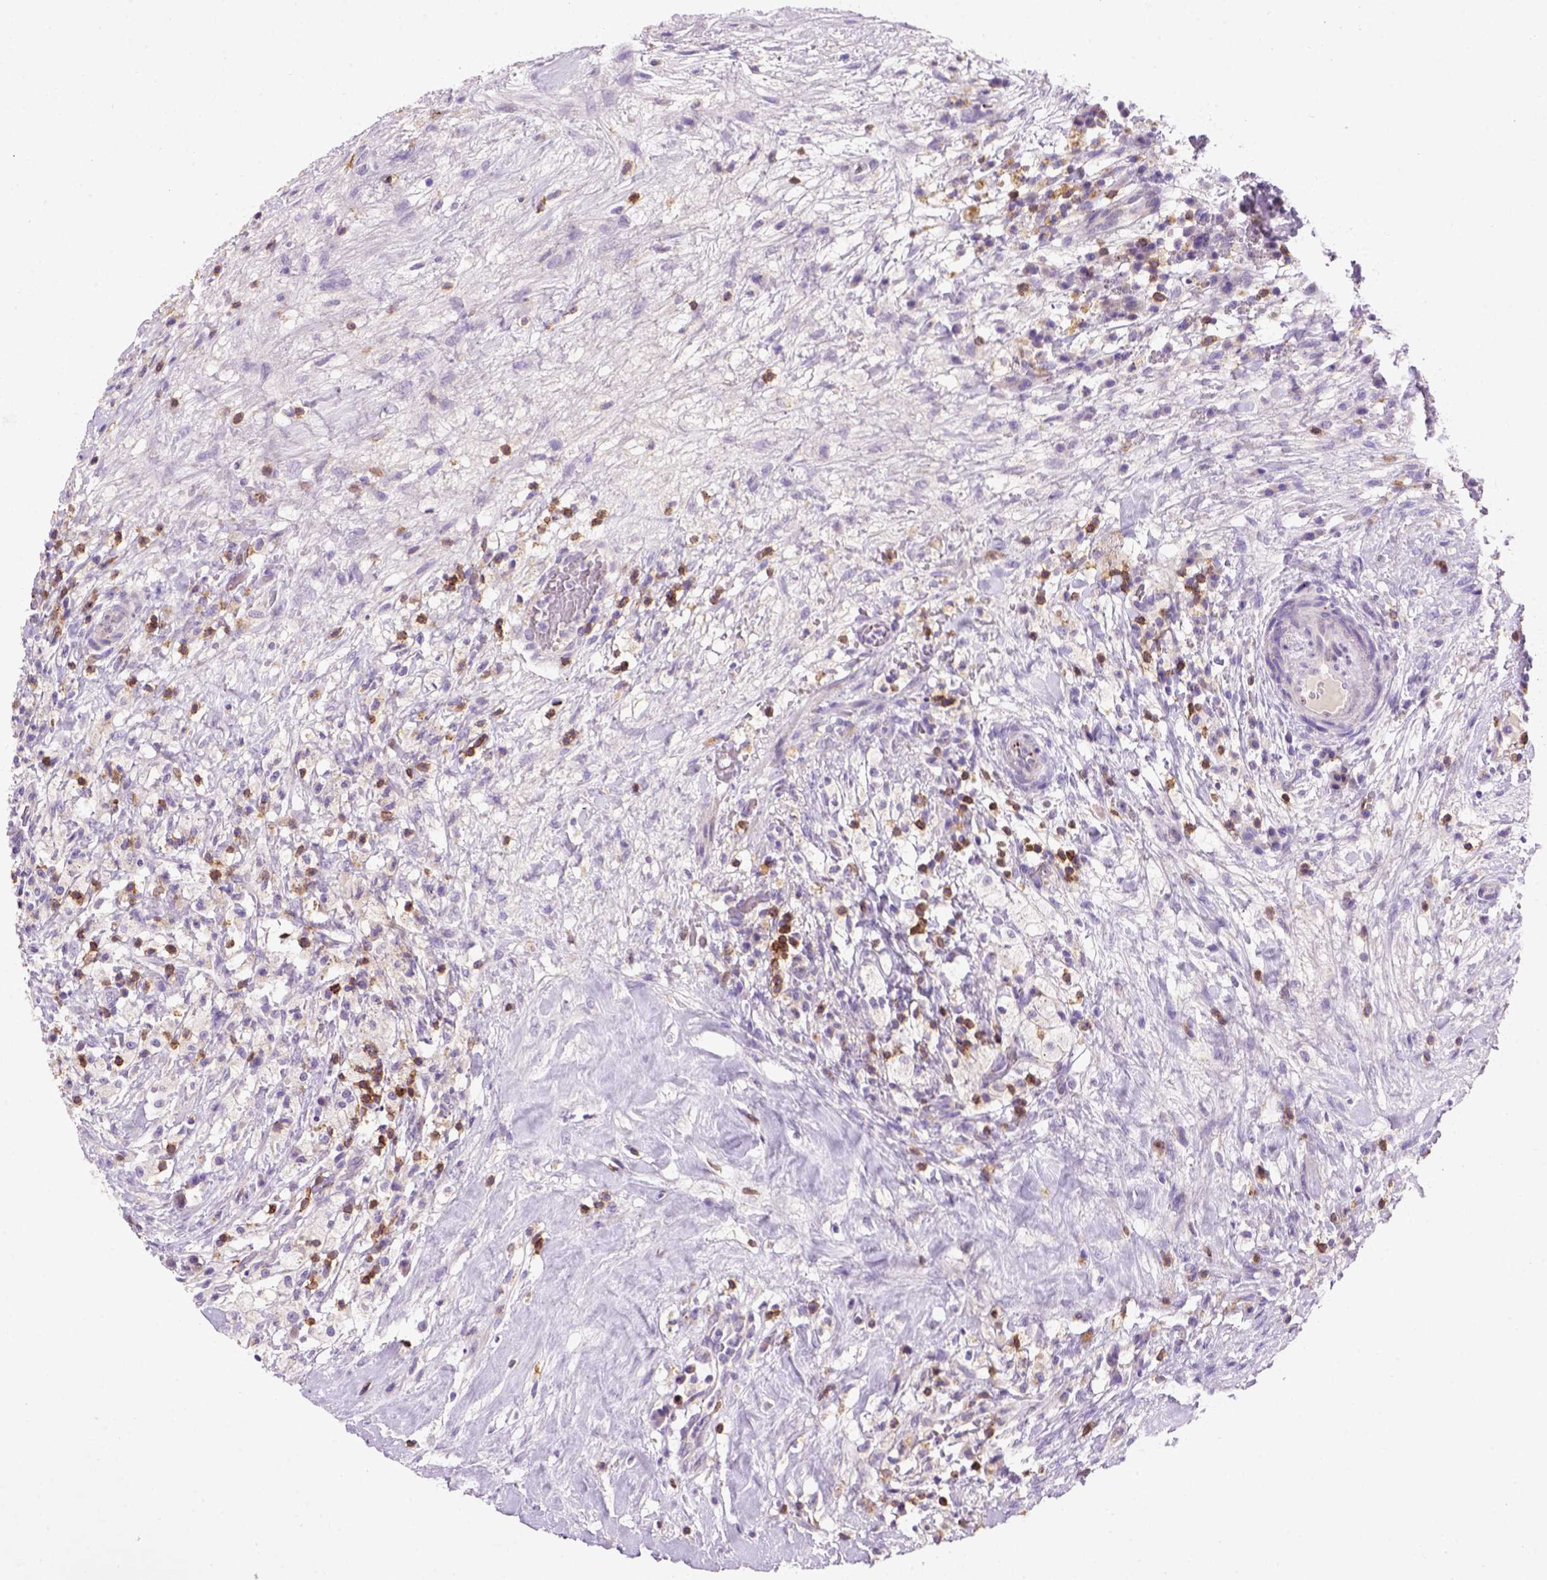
{"staining": {"intensity": "negative", "quantity": "none", "location": "none"}, "tissue": "testis cancer", "cell_type": "Tumor cells", "image_type": "cancer", "snomed": [{"axis": "morphology", "description": "Necrosis, NOS"}, {"axis": "morphology", "description": "Carcinoma, Embryonal, NOS"}, {"axis": "topography", "description": "Testis"}], "caption": "The photomicrograph displays no significant staining in tumor cells of testis embryonal carcinoma.", "gene": "CD3E", "patient": {"sex": "male", "age": 19}}